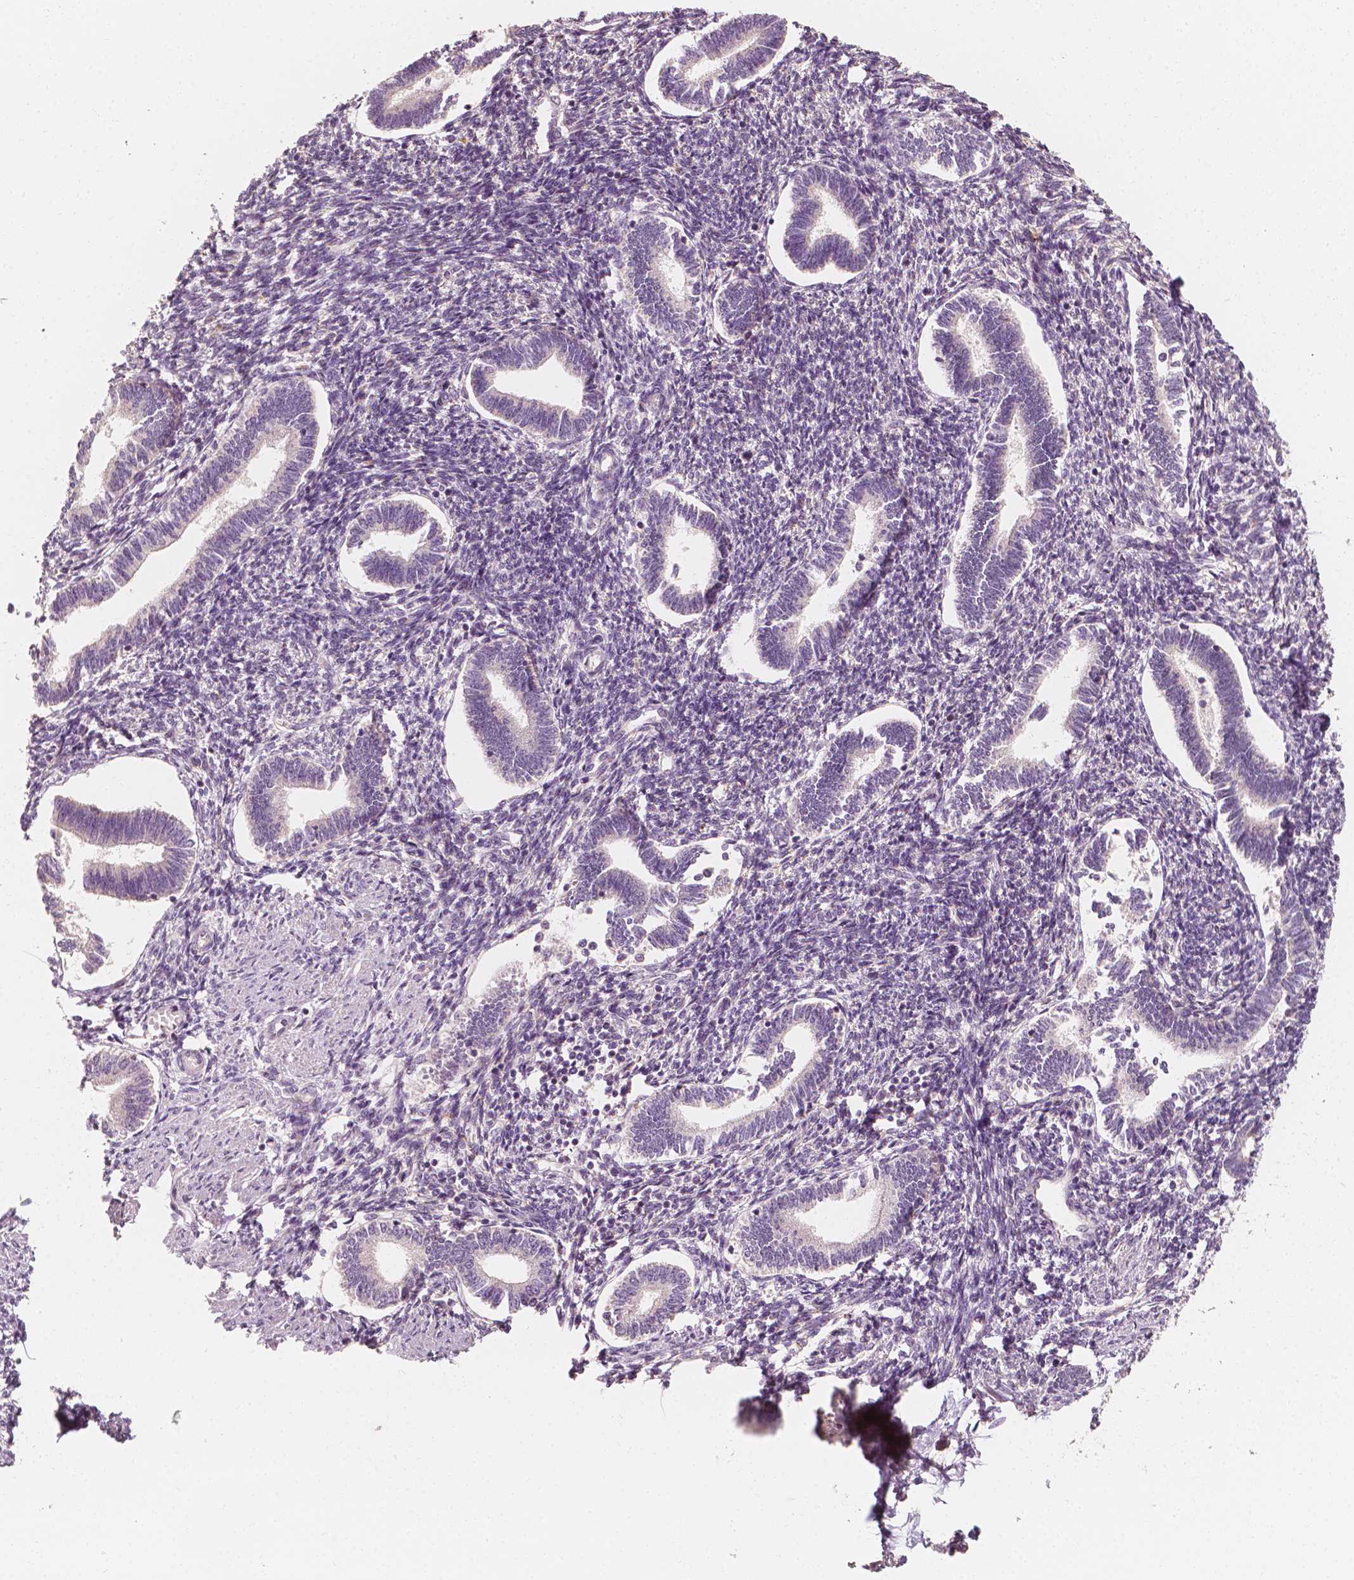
{"staining": {"intensity": "negative", "quantity": "none", "location": "none"}, "tissue": "endometrium", "cell_type": "Cells in endometrial stroma", "image_type": "normal", "snomed": [{"axis": "morphology", "description": "Normal tissue, NOS"}, {"axis": "topography", "description": "Endometrium"}], "caption": "Endometrium was stained to show a protein in brown. There is no significant expression in cells in endometrial stroma.", "gene": "SHPK", "patient": {"sex": "female", "age": 42}}